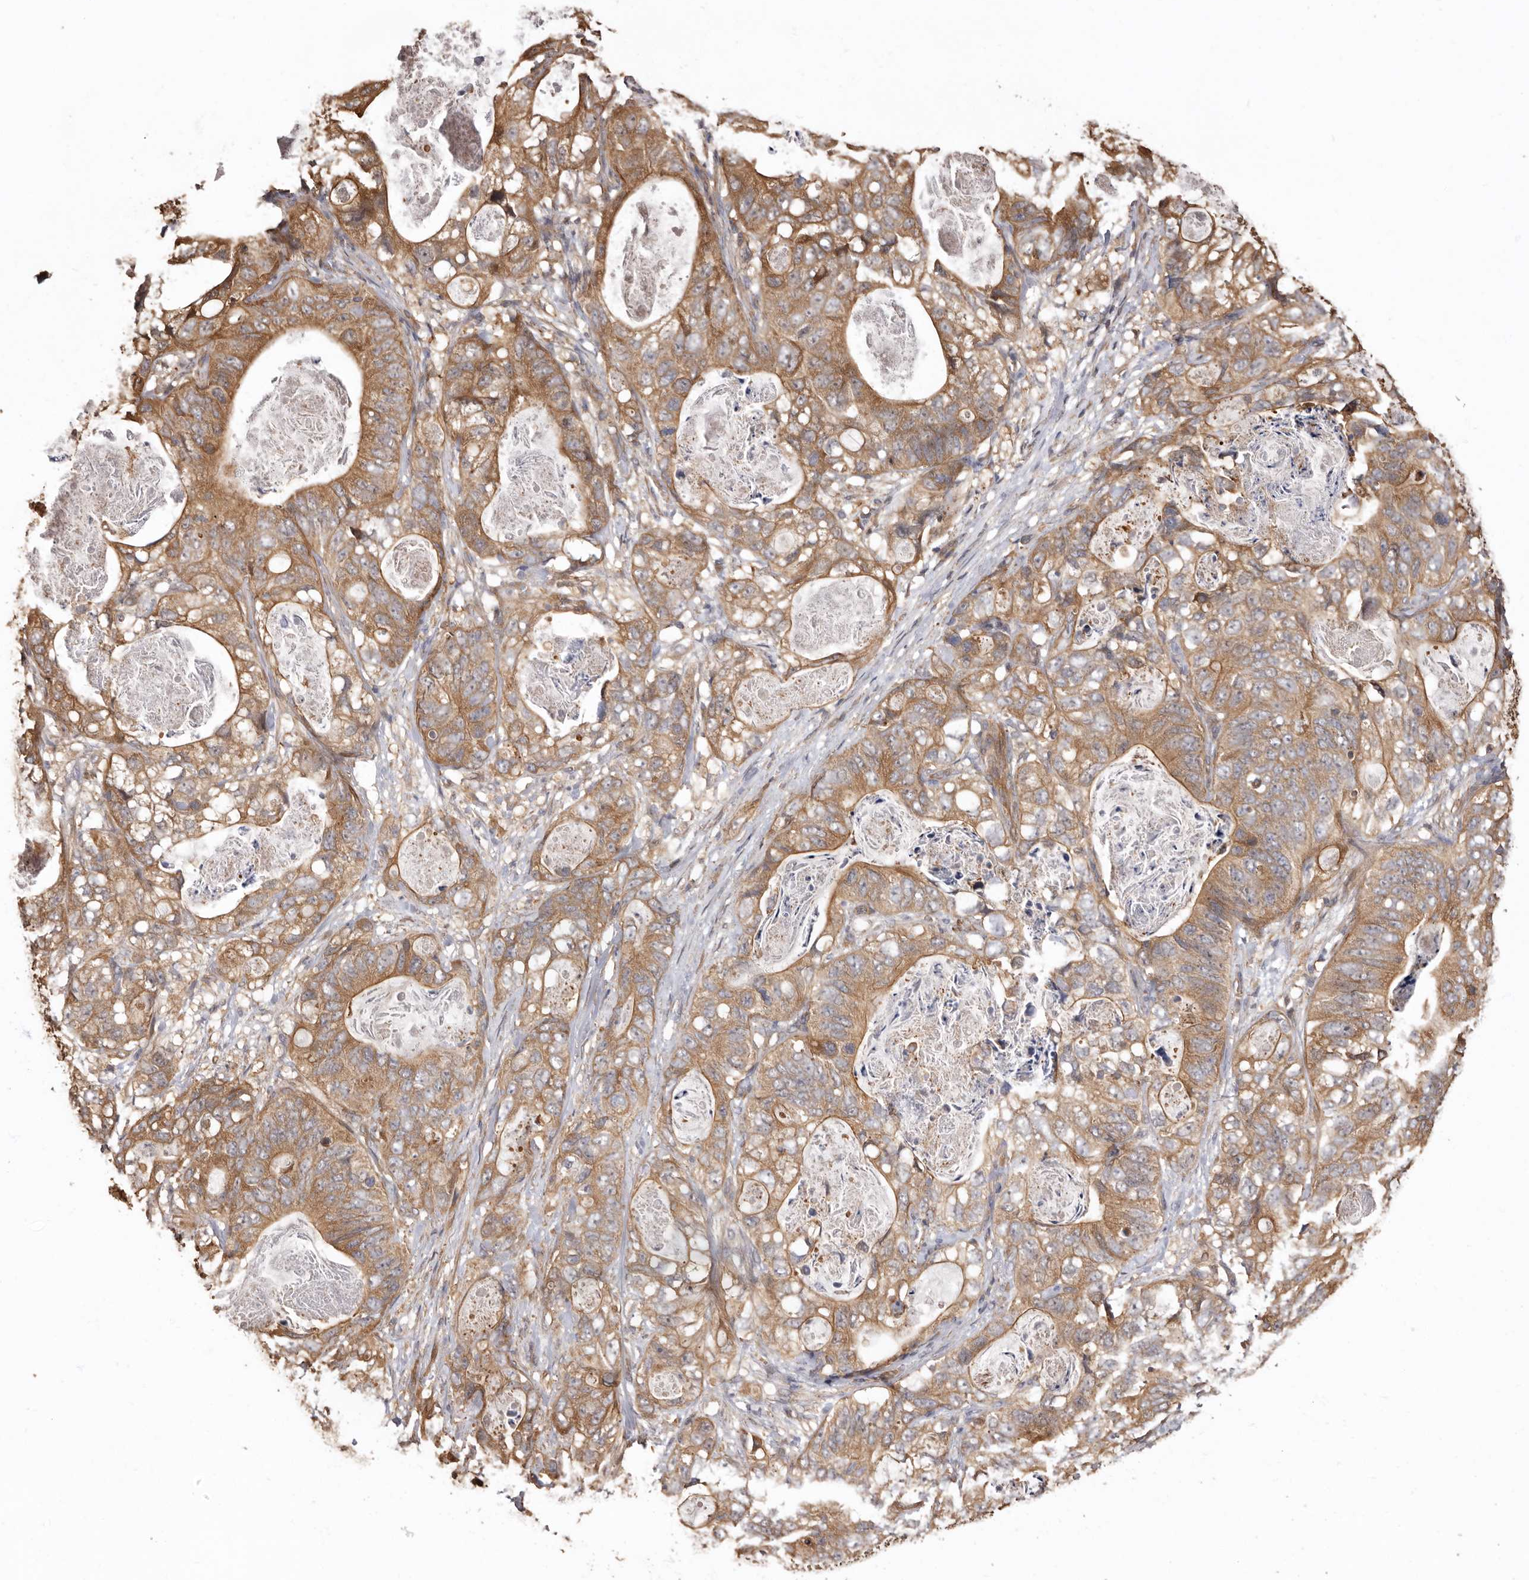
{"staining": {"intensity": "moderate", "quantity": ">75%", "location": "cytoplasmic/membranous"}, "tissue": "stomach cancer", "cell_type": "Tumor cells", "image_type": "cancer", "snomed": [{"axis": "morphology", "description": "Normal tissue, NOS"}, {"axis": "morphology", "description": "Adenocarcinoma, NOS"}, {"axis": "topography", "description": "Stomach"}], "caption": "Protein expression analysis of stomach cancer displays moderate cytoplasmic/membranous positivity in approximately >75% of tumor cells.", "gene": "COQ8B", "patient": {"sex": "female", "age": 89}}